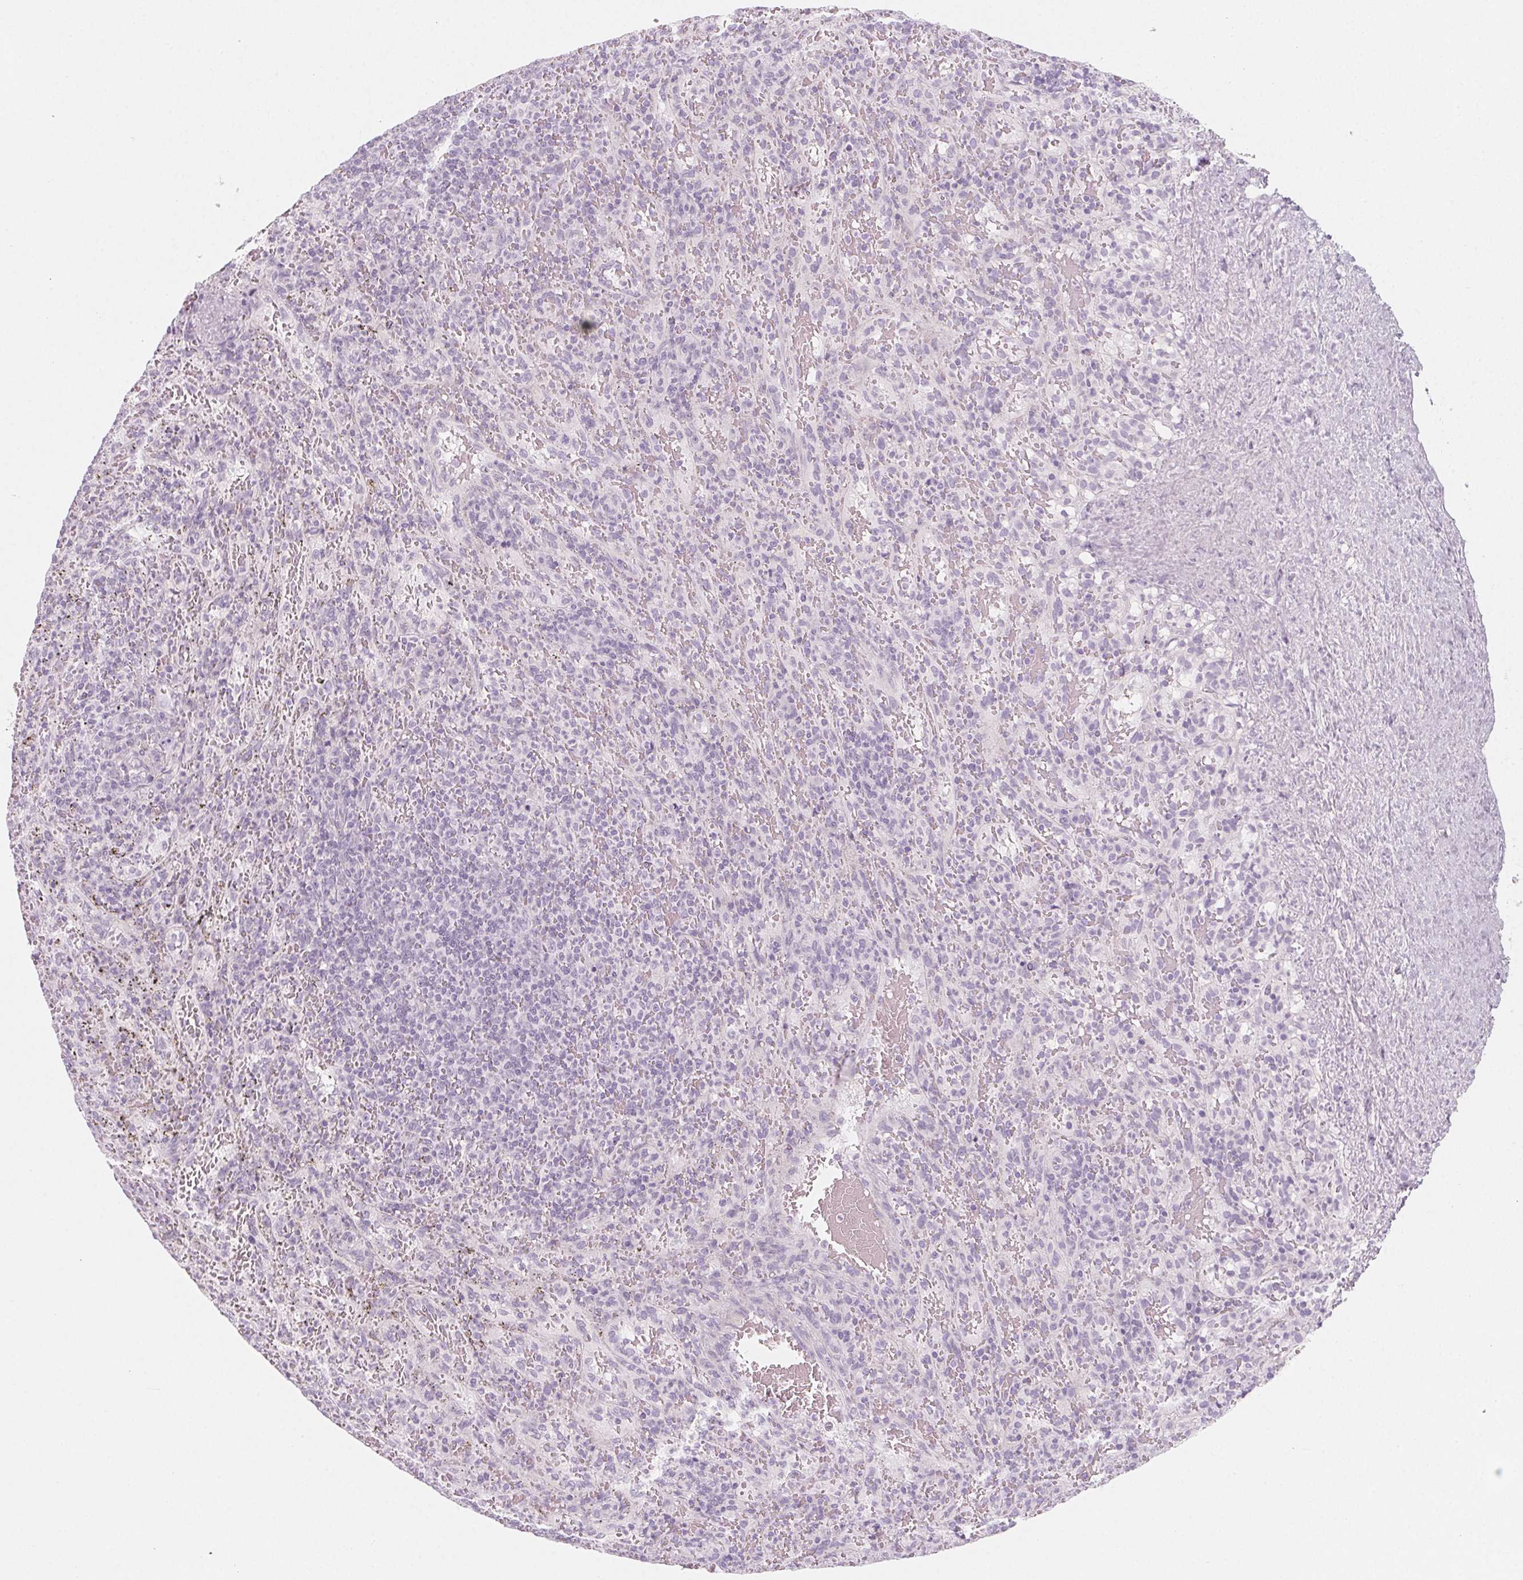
{"staining": {"intensity": "negative", "quantity": "none", "location": "none"}, "tissue": "spleen", "cell_type": "Cells in red pulp", "image_type": "normal", "snomed": [{"axis": "morphology", "description": "Normal tissue, NOS"}, {"axis": "topography", "description": "Spleen"}], "caption": "Immunohistochemistry (IHC) of unremarkable human spleen exhibits no positivity in cells in red pulp. (DAB immunohistochemistry with hematoxylin counter stain).", "gene": "SH3GL2", "patient": {"sex": "male", "age": 57}}